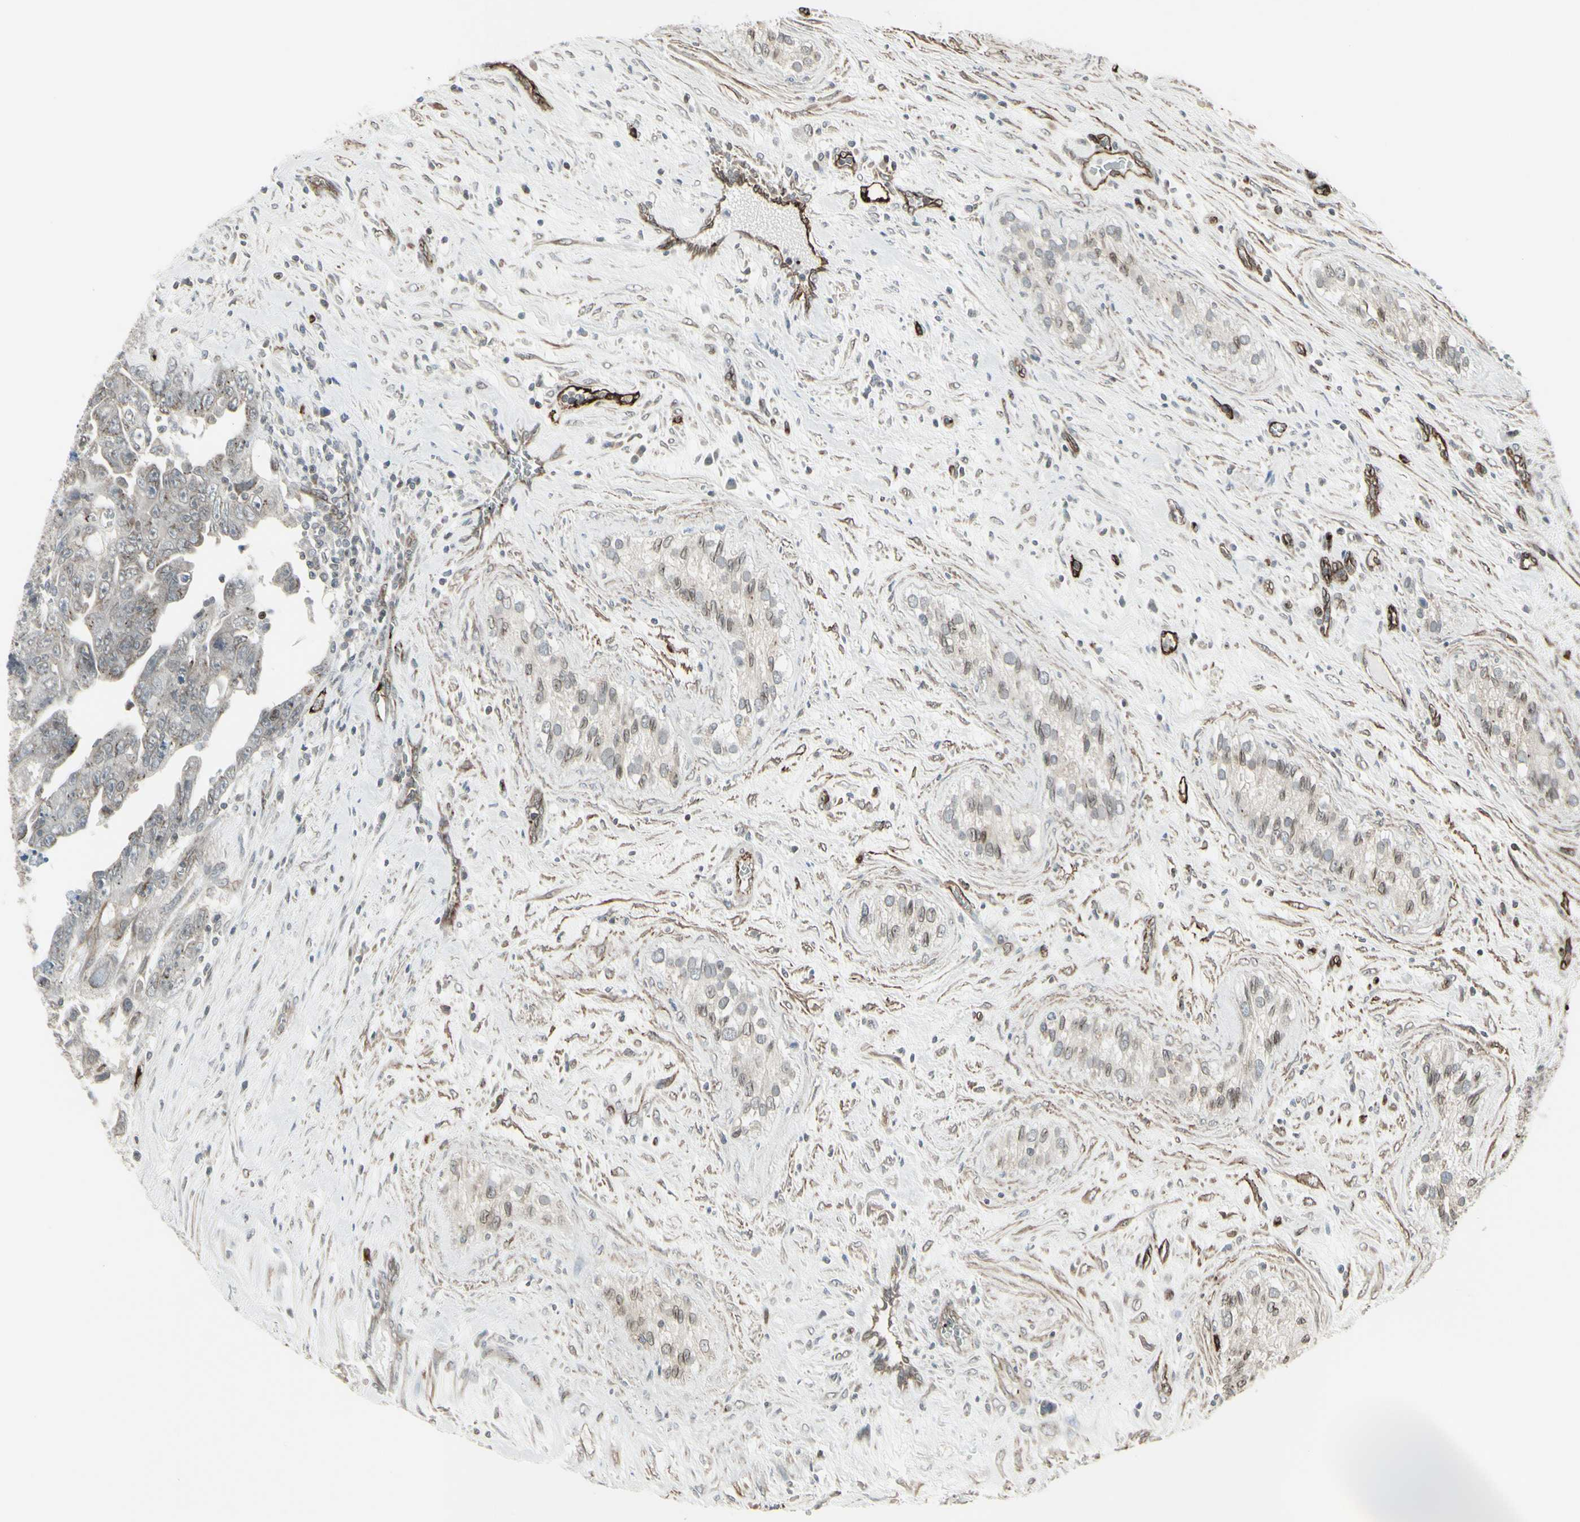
{"staining": {"intensity": "weak", "quantity": "25%-75%", "location": "cytoplasmic/membranous,nuclear"}, "tissue": "testis cancer", "cell_type": "Tumor cells", "image_type": "cancer", "snomed": [{"axis": "morphology", "description": "Carcinoma, Embryonal, NOS"}, {"axis": "topography", "description": "Testis"}], "caption": "High-power microscopy captured an immunohistochemistry histopathology image of testis cancer, revealing weak cytoplasmic/membranous and nuclear staining in about 25%-75% of tumor cells.", "gene": "DTX3L", "patient": {"sex": "male", "age": 28}}